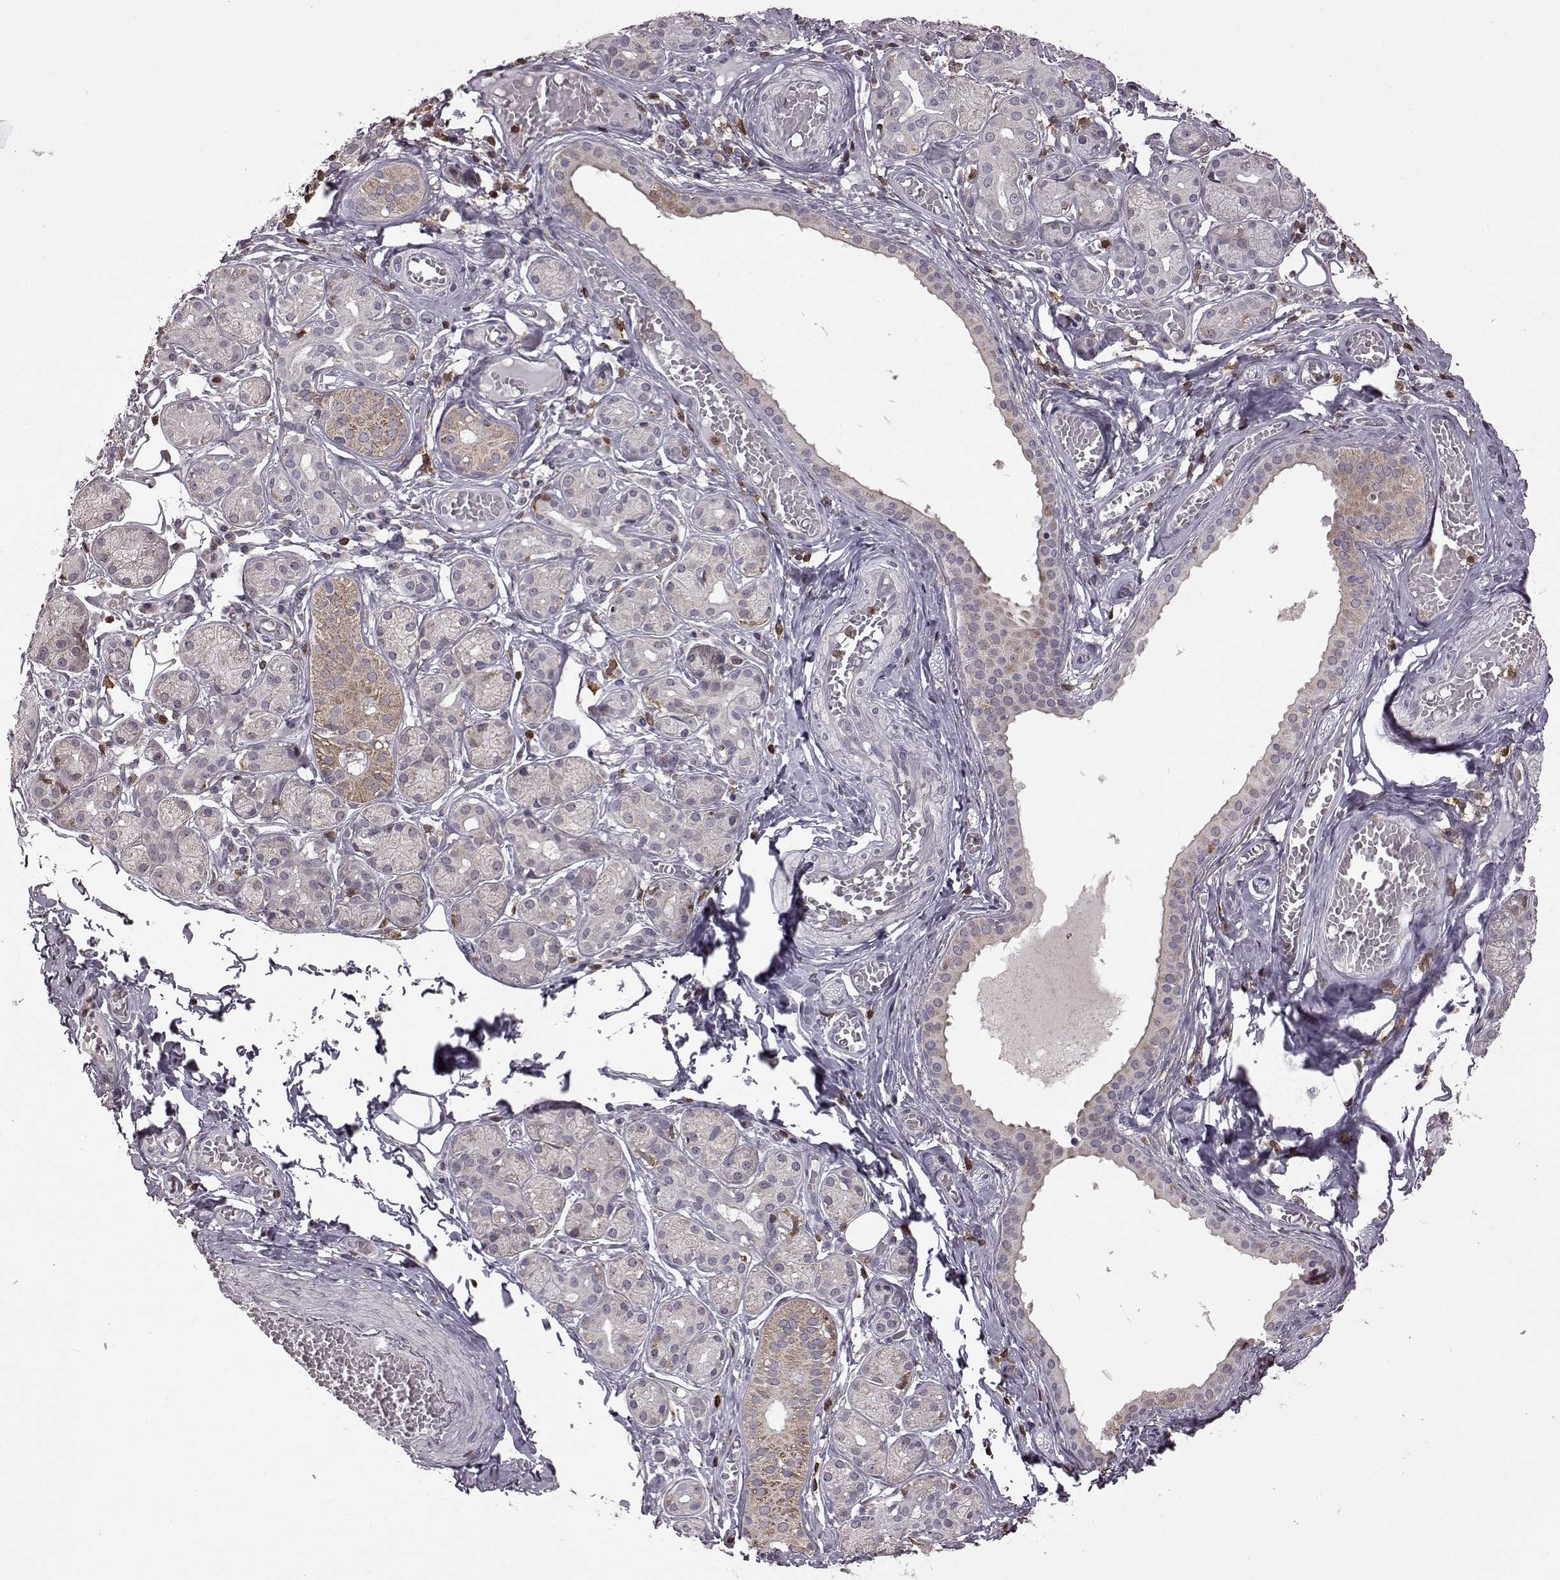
{"staining": {"intensity": "weak", "quantity": "<25%", "location": "cytoplasmic/membranous"}, "tissue": "salivary gland", "cell_type": "Glandular cells", "image_type": "normal", "snomed": [{"axis": "morphology", "description": "Normal tissue, NOS"}, {"axis": "topography", "description": "Salivary gland"}, {"axis": "topography", "description": "Peripheral nerve tissue"}], "caption": "Immunohistochemistry (IHC) photomicrograph of normal human salivary gland stained for a protein (brown), which displays no positivity in glandular cells. Brightfield microscopy of immunohistochemistry (IHC) stained with DAB (3,3'-diaminobenzidine) (brown) and hematoxylin (blue), captured at high magnification.", "gene": "DOK2", "patient": {"sex": "male", "age": 71}}